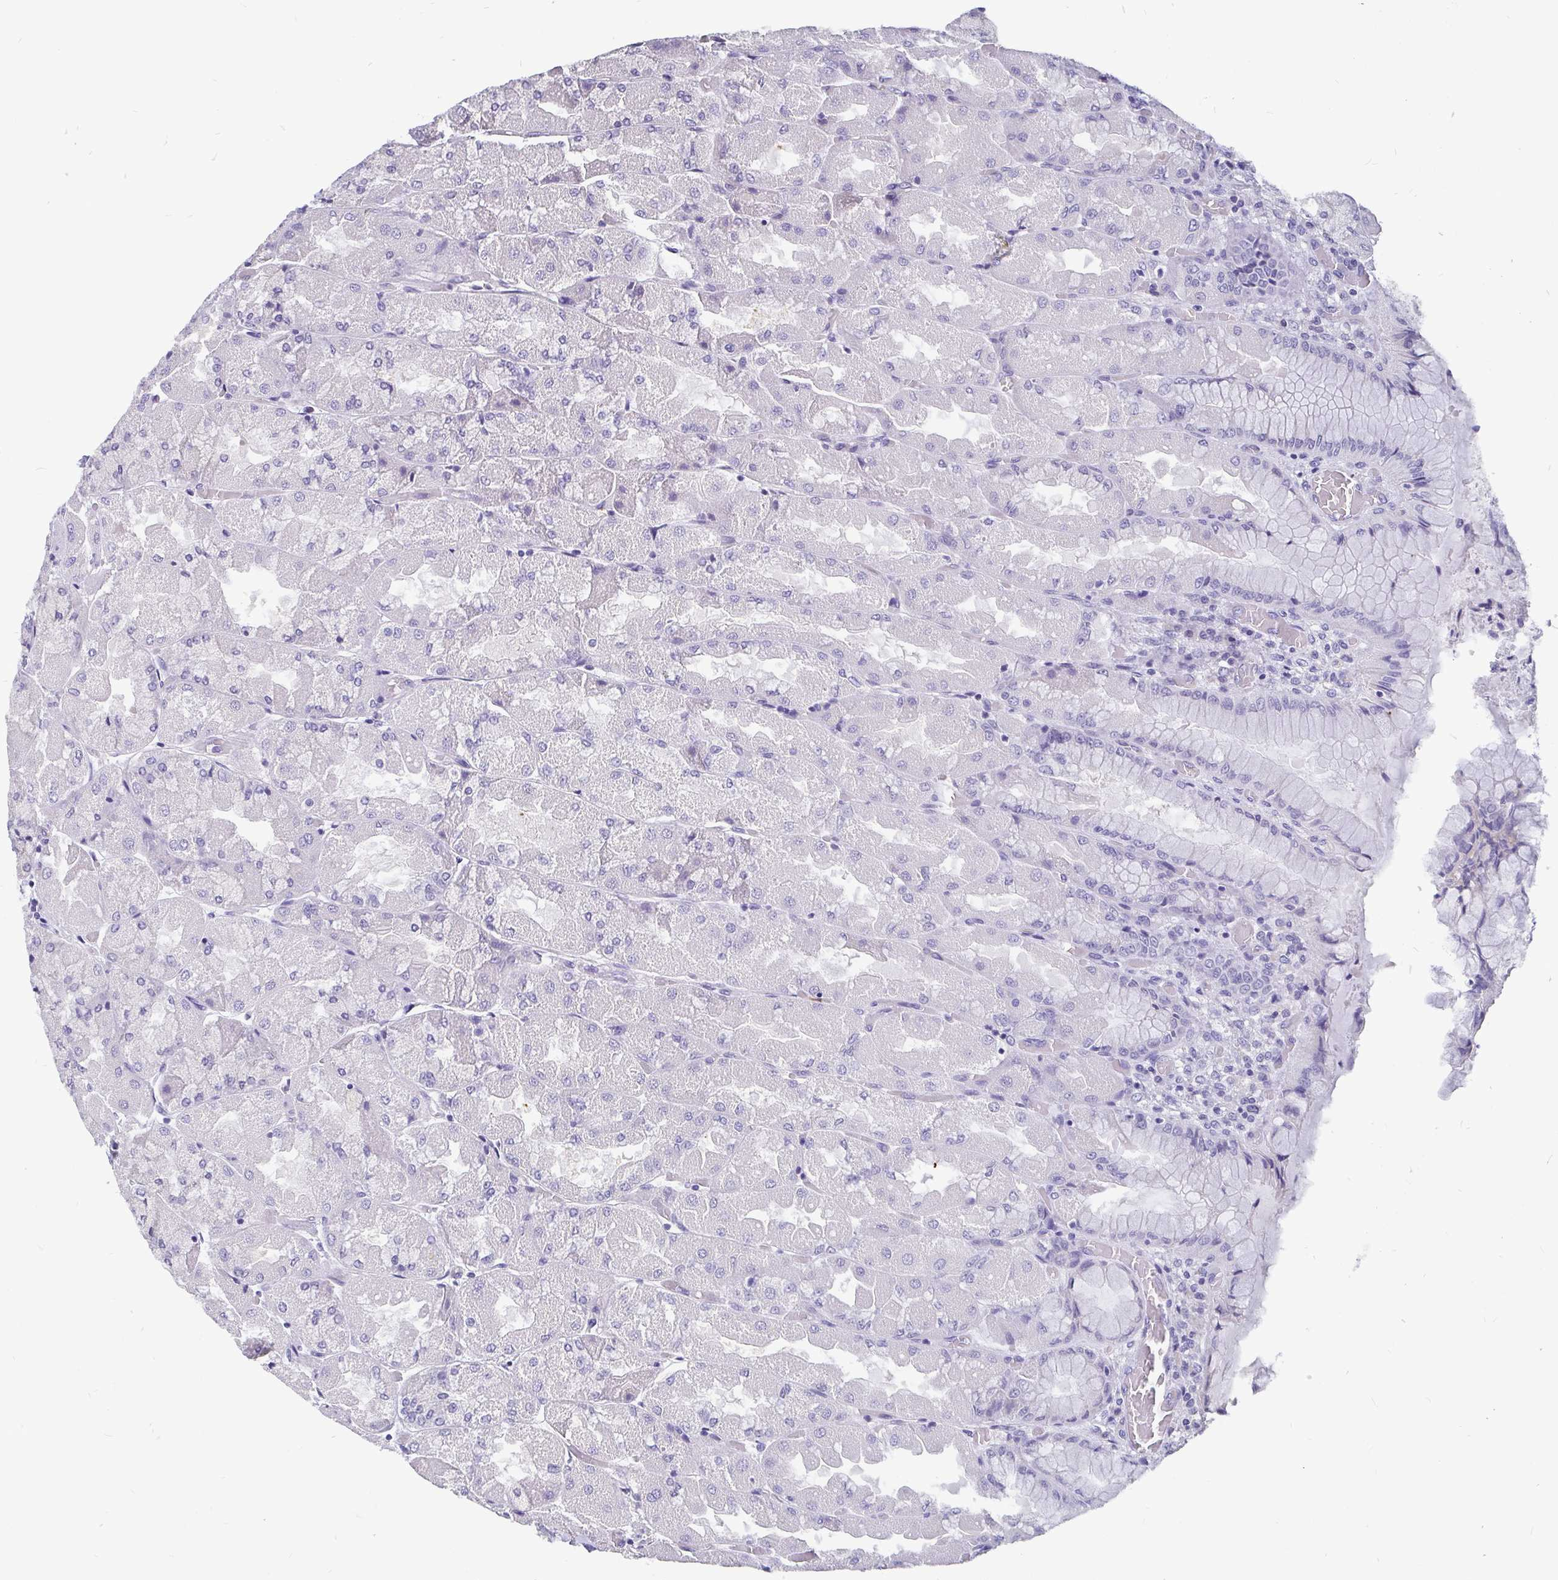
{"staining": {"intensity": "negative", "quantity": "none", "location": "none"}, "tissue": "stomach", "cell_type": "Glandular cells", "image_type": "normal", "snomed": [{"axis": "morphology", "description": "Normal tissue, NOS"}, {"axis": "topography", "description": "Stomach"}], "caption": "The histopathology image demonstrates no significant positivity in glandular cells of stomach.", "gene": "ADAMTS6", "patient": {"sex": "female", "age": 61}}